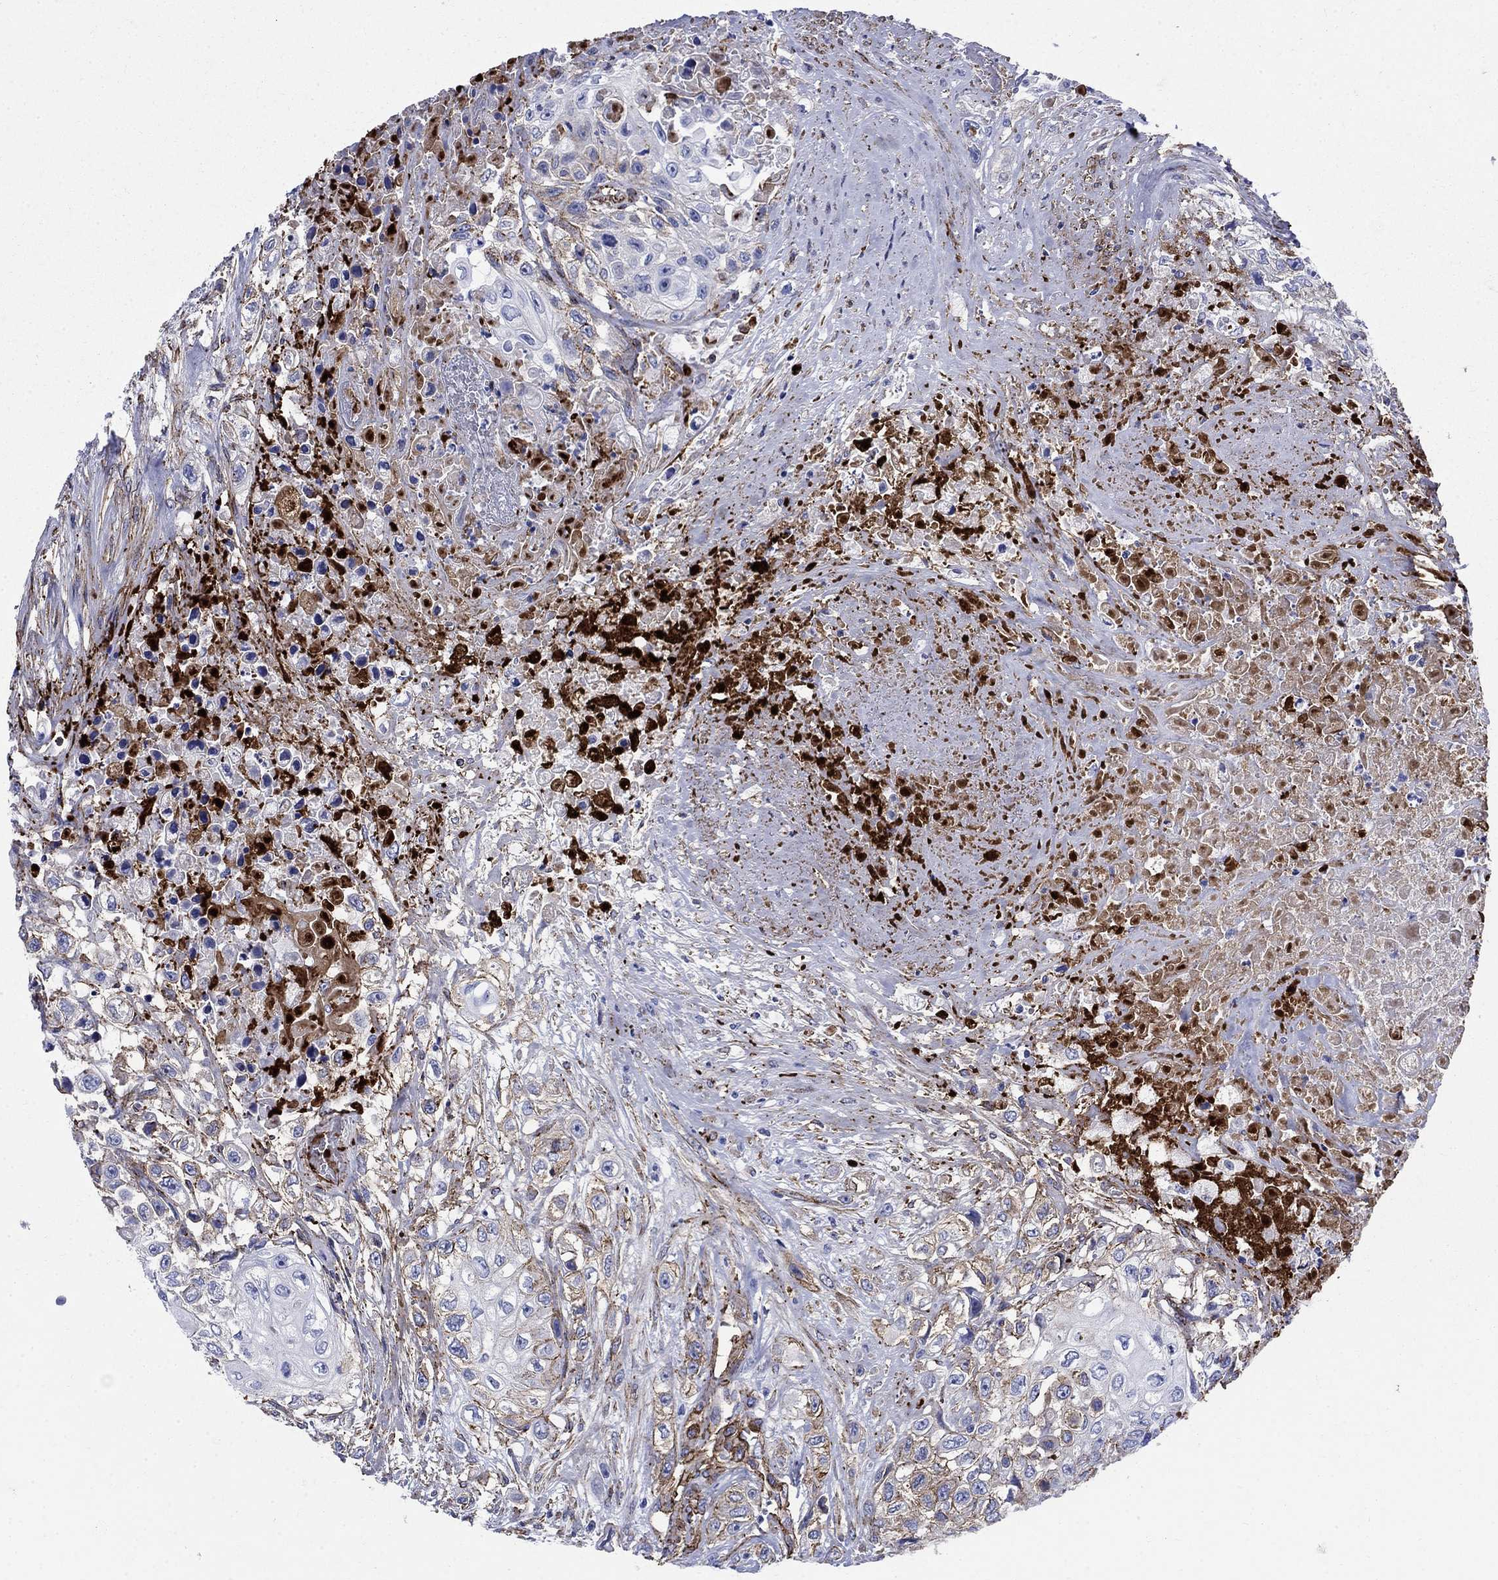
{"staining": {"intensity": "negative", "quantity": "none", "location": "none"}, "tissue": "urothelial cancer", "cell_type": "Tumor cells", "image_type": "cancer", "snomed": [{"axis": "morphology", "description": "Urothelial carcinoma, High grade"}, {"axis": "topography", "description": "Urinary bladder"}], "caption": "DAB (3,3'-diaminobenzidine) immunohistochemical staining of human urothelial cancer exhibits no significant expression in tumor cells.", "gene": "VTN", "patient": {"sex": "female", "age": 56}}